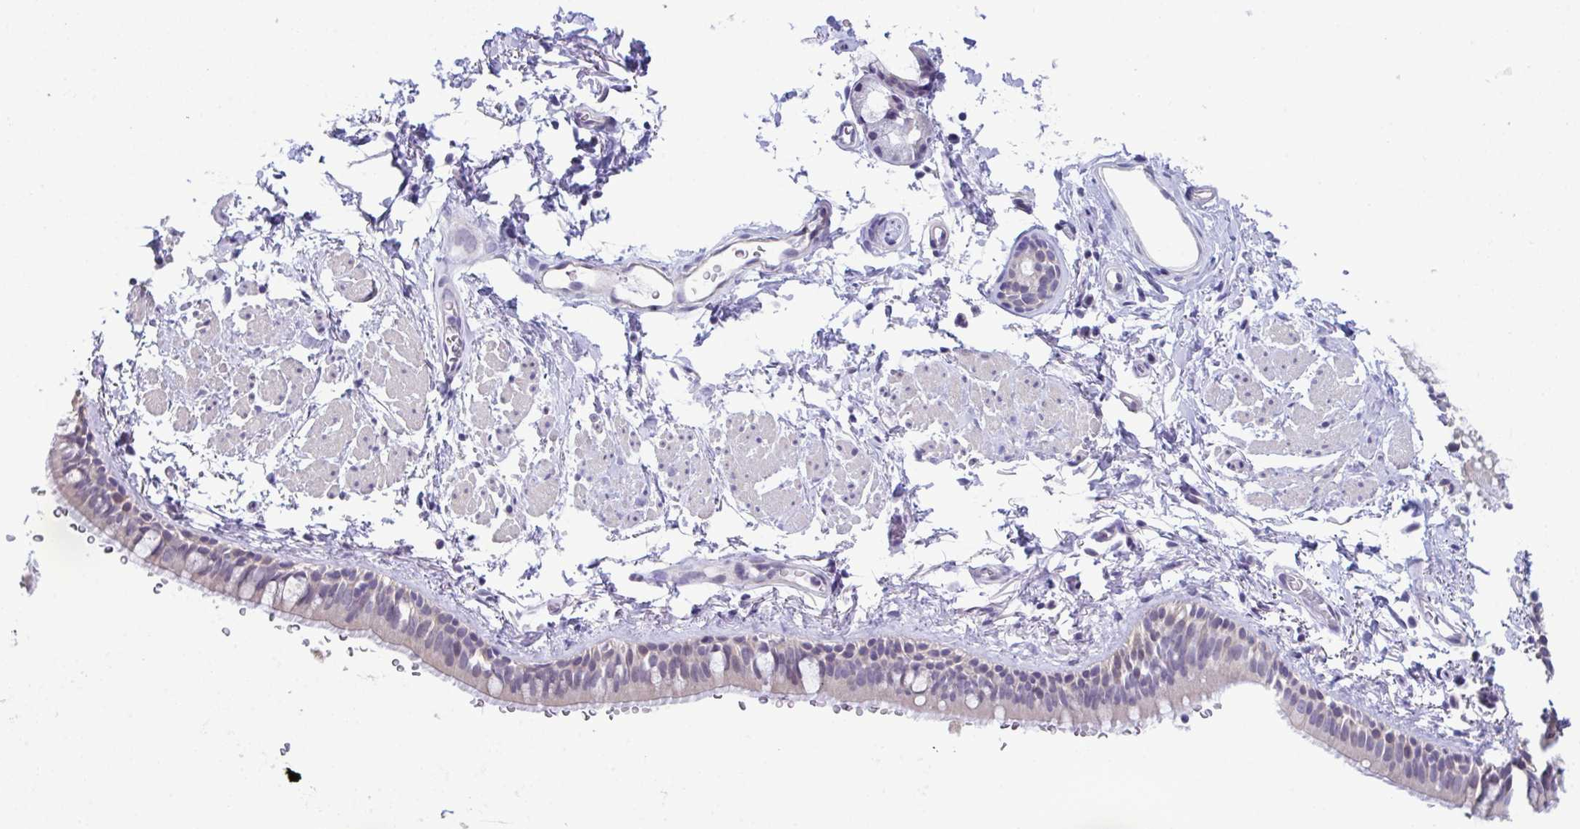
{"staining": {"intensity": "negative", "quantity": "none", "location": "none"}, "tissue": "bronchus", "cell_type": "Respiratory epithelial cells", "image_type": "normal", "snomed": [{"axis": "morphology", "description": "Normal tissue, NOS"}, {"axis": "topography", "description": "Lymph node"}, {"axis": "topography", "description": "Cartilage tissue"}, {"axis": "topography", "description": "Bronchus"}], "caption": "The image exhibits no significant expression in respiratory epithelial cells of bronchus. Brightfield microscopy of immunohistochemistry stained with DAB (brown) and hematoxylin (blue), captured at high magnification.", "gene": "ATP6V0D2", "patient": {"sex": "female", "age": 70}}